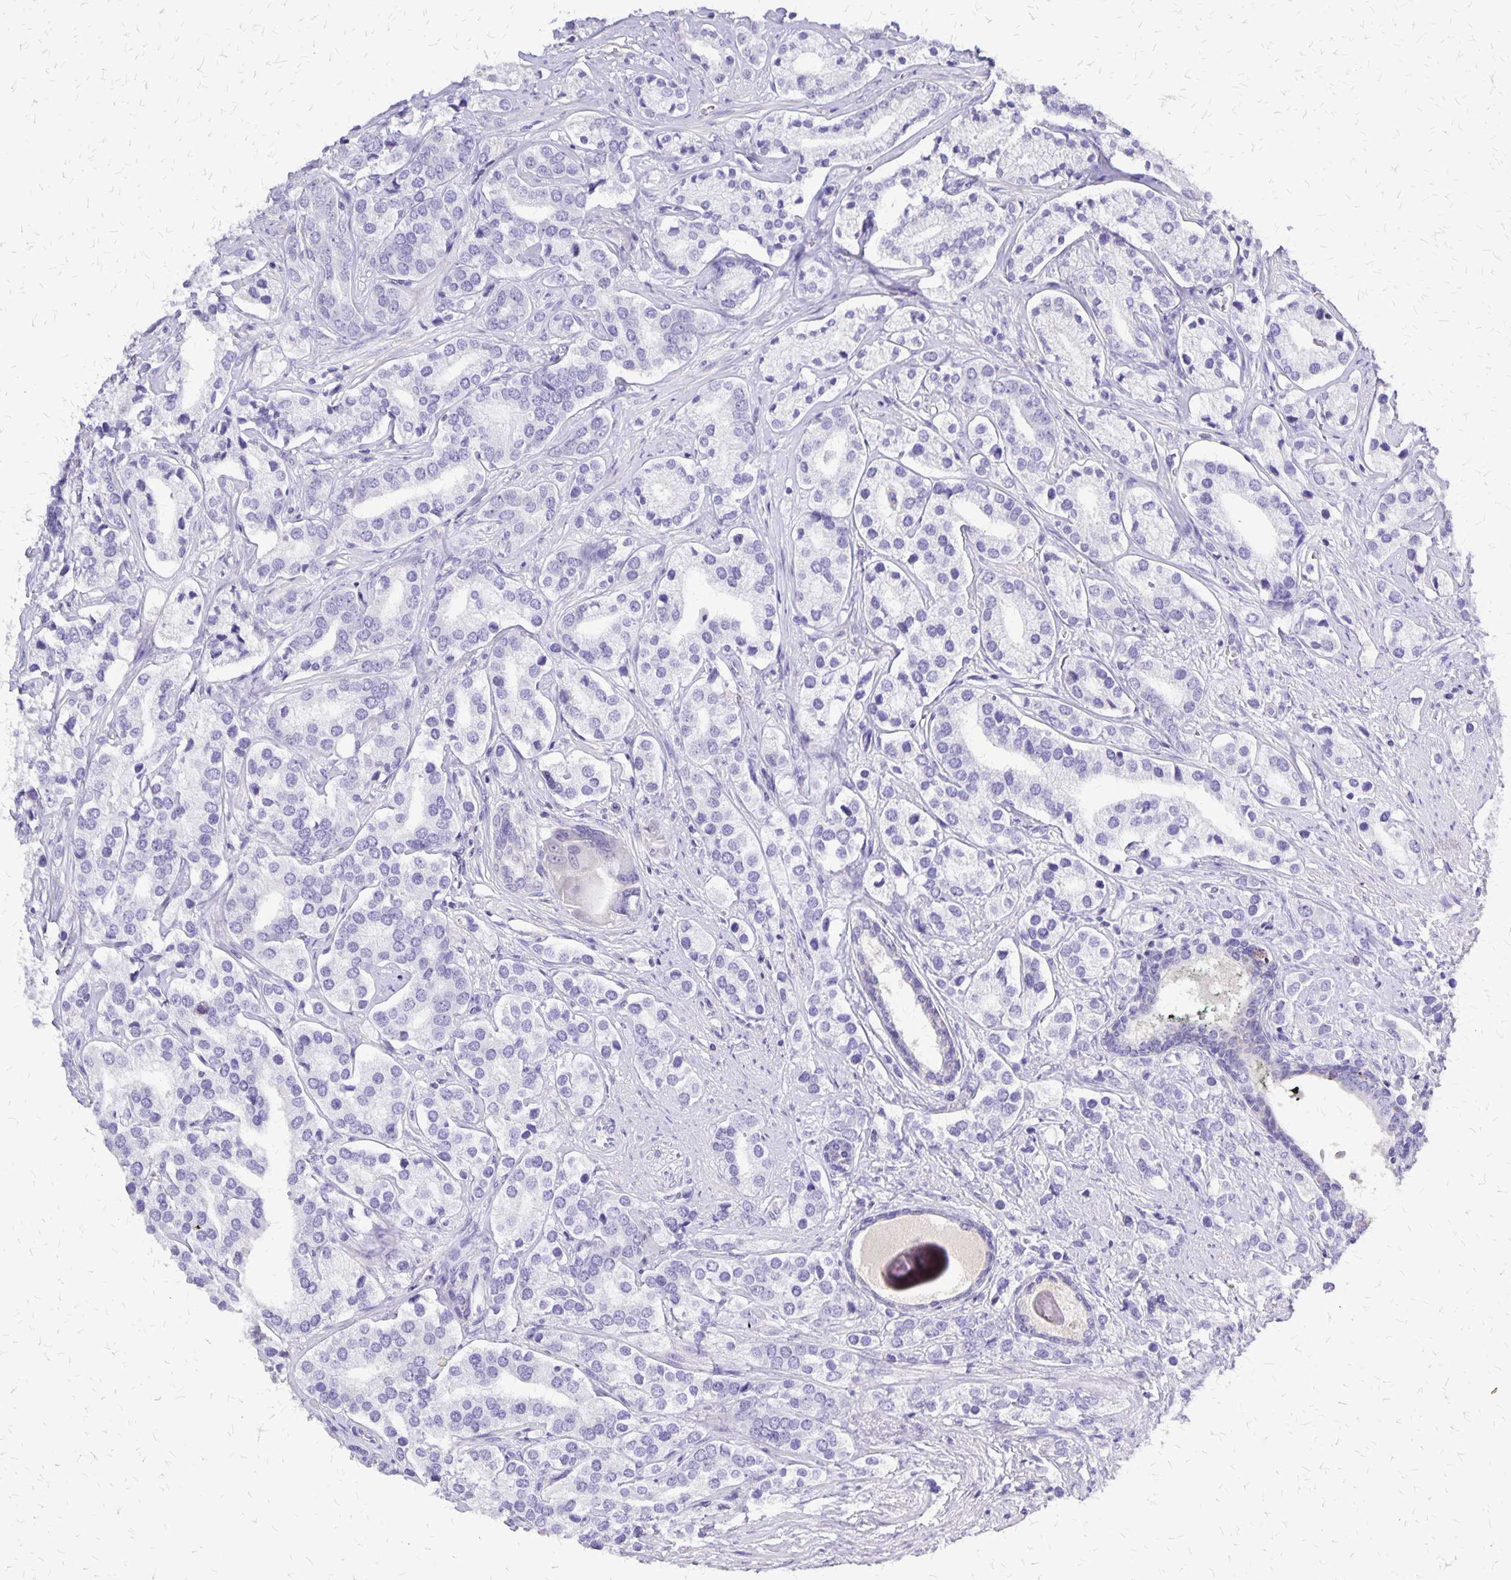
{"staining": {"intensity": "negative", "quantity": "none", "location": "none"}, "tissue": "prostate cancer", "cell_type": "Tumor cells", "image_type": "cancer", "snomed": [{"axis": "morphology", "description": "Adenocarcinoma, High grade"}, {"axis": "topography", "description": "Prostate"}], "caption": "DAB (3,3'-diaminobenzidine) immunohistochemical staining of human prostate high-grade adenocarcinoma reveals no significant positivity in tumor cells. (Brightfield microscopy of DAB IHC at high magnification).", "gene": "SI", "patient": {"sex": "male", "age": 58}}